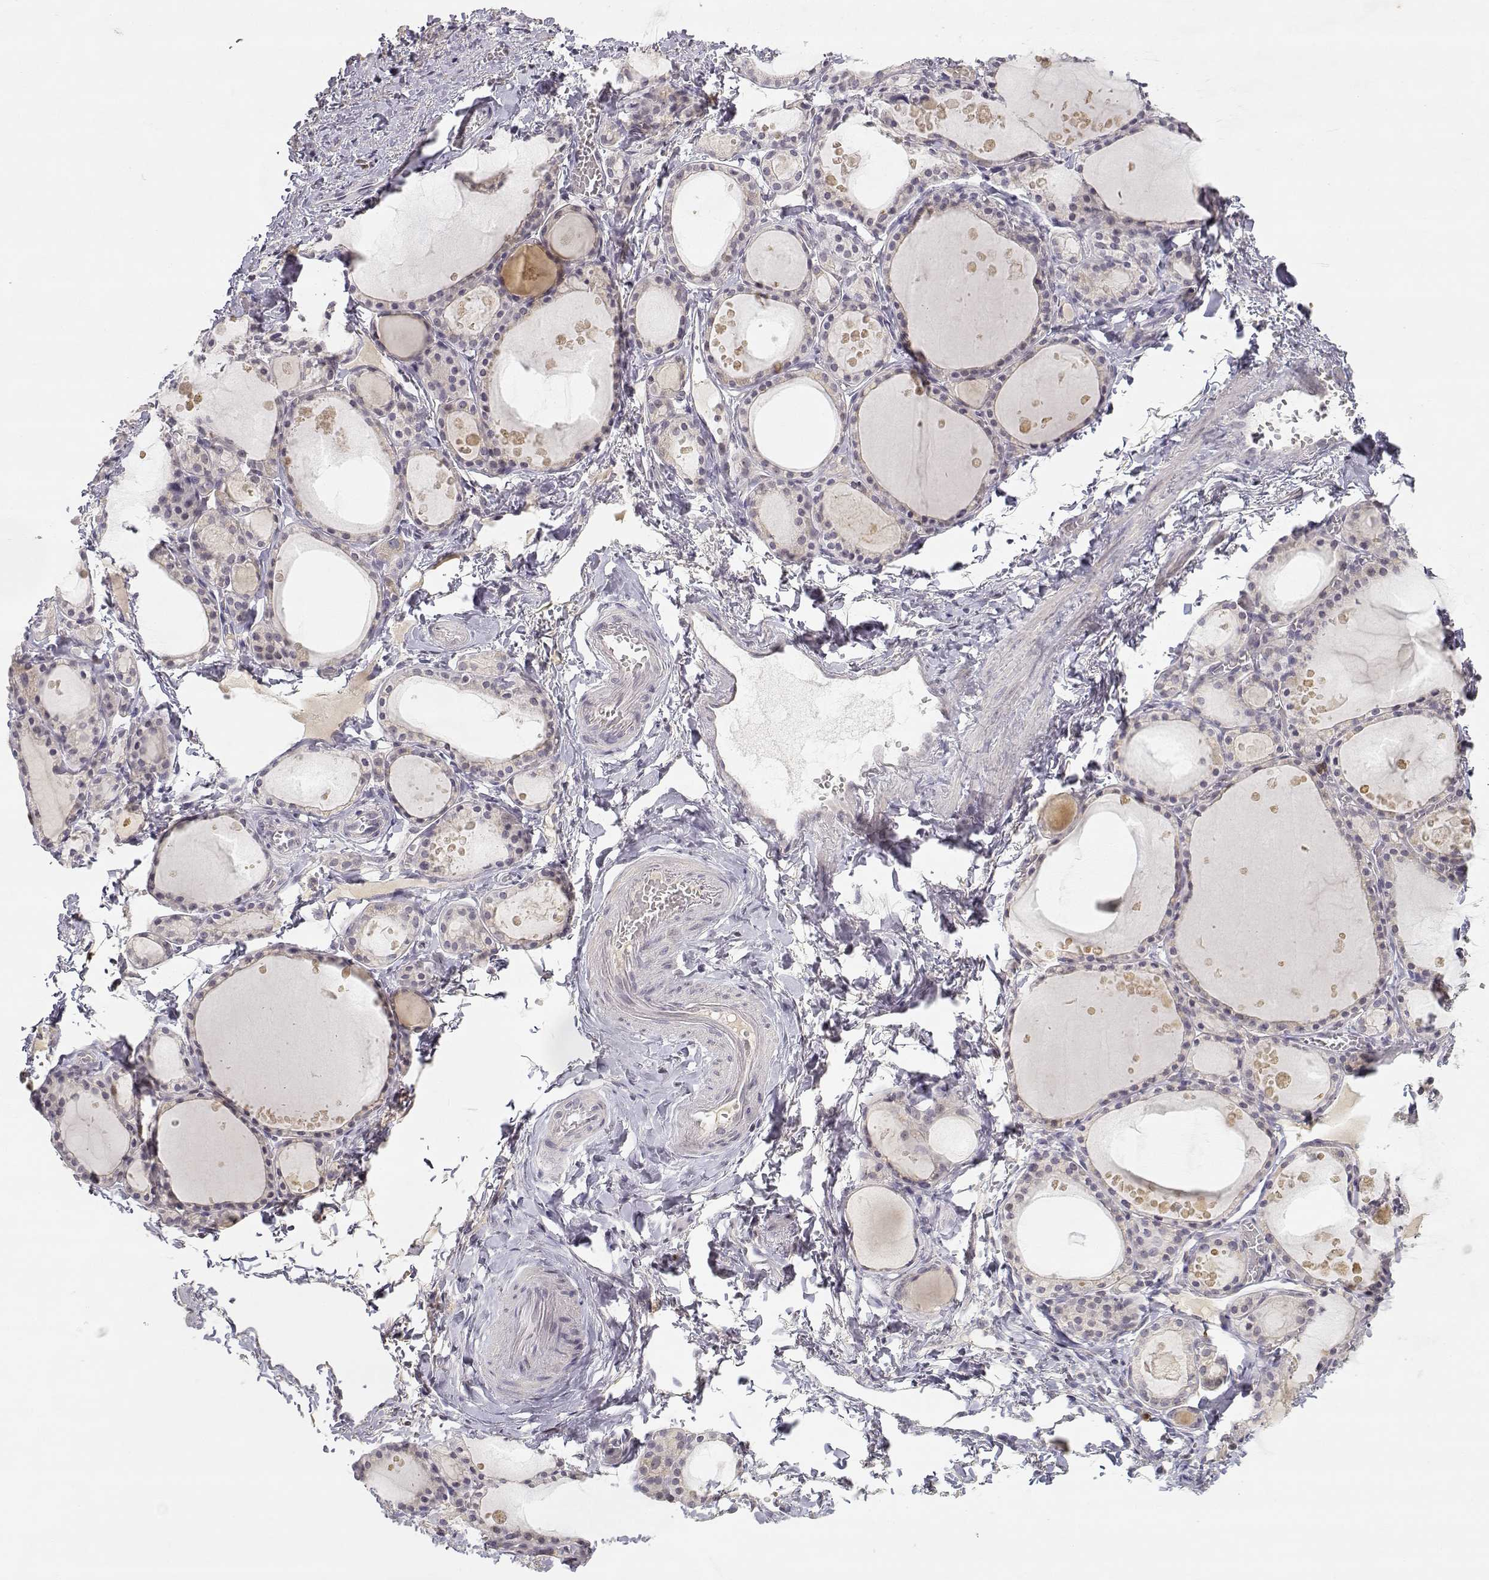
{"staining": {"intensity": "negative", "quantity": "none", "location": "none"}, "tissue": "thyroid gland", "cell_type": "Glandular cells", "image_type": "normal", "snomed": [{"axis": "morphology", "description": "Normal tissue, NOS"}, {"axis": "topography", "description": "Thyroid gland"}], "caption": "This is an immunohistochemistry image of normal human thyroid gland. There is no positivity in glandular cells.", "gene": "RAD51", "patient": {"sex": "male", "age": 68}}